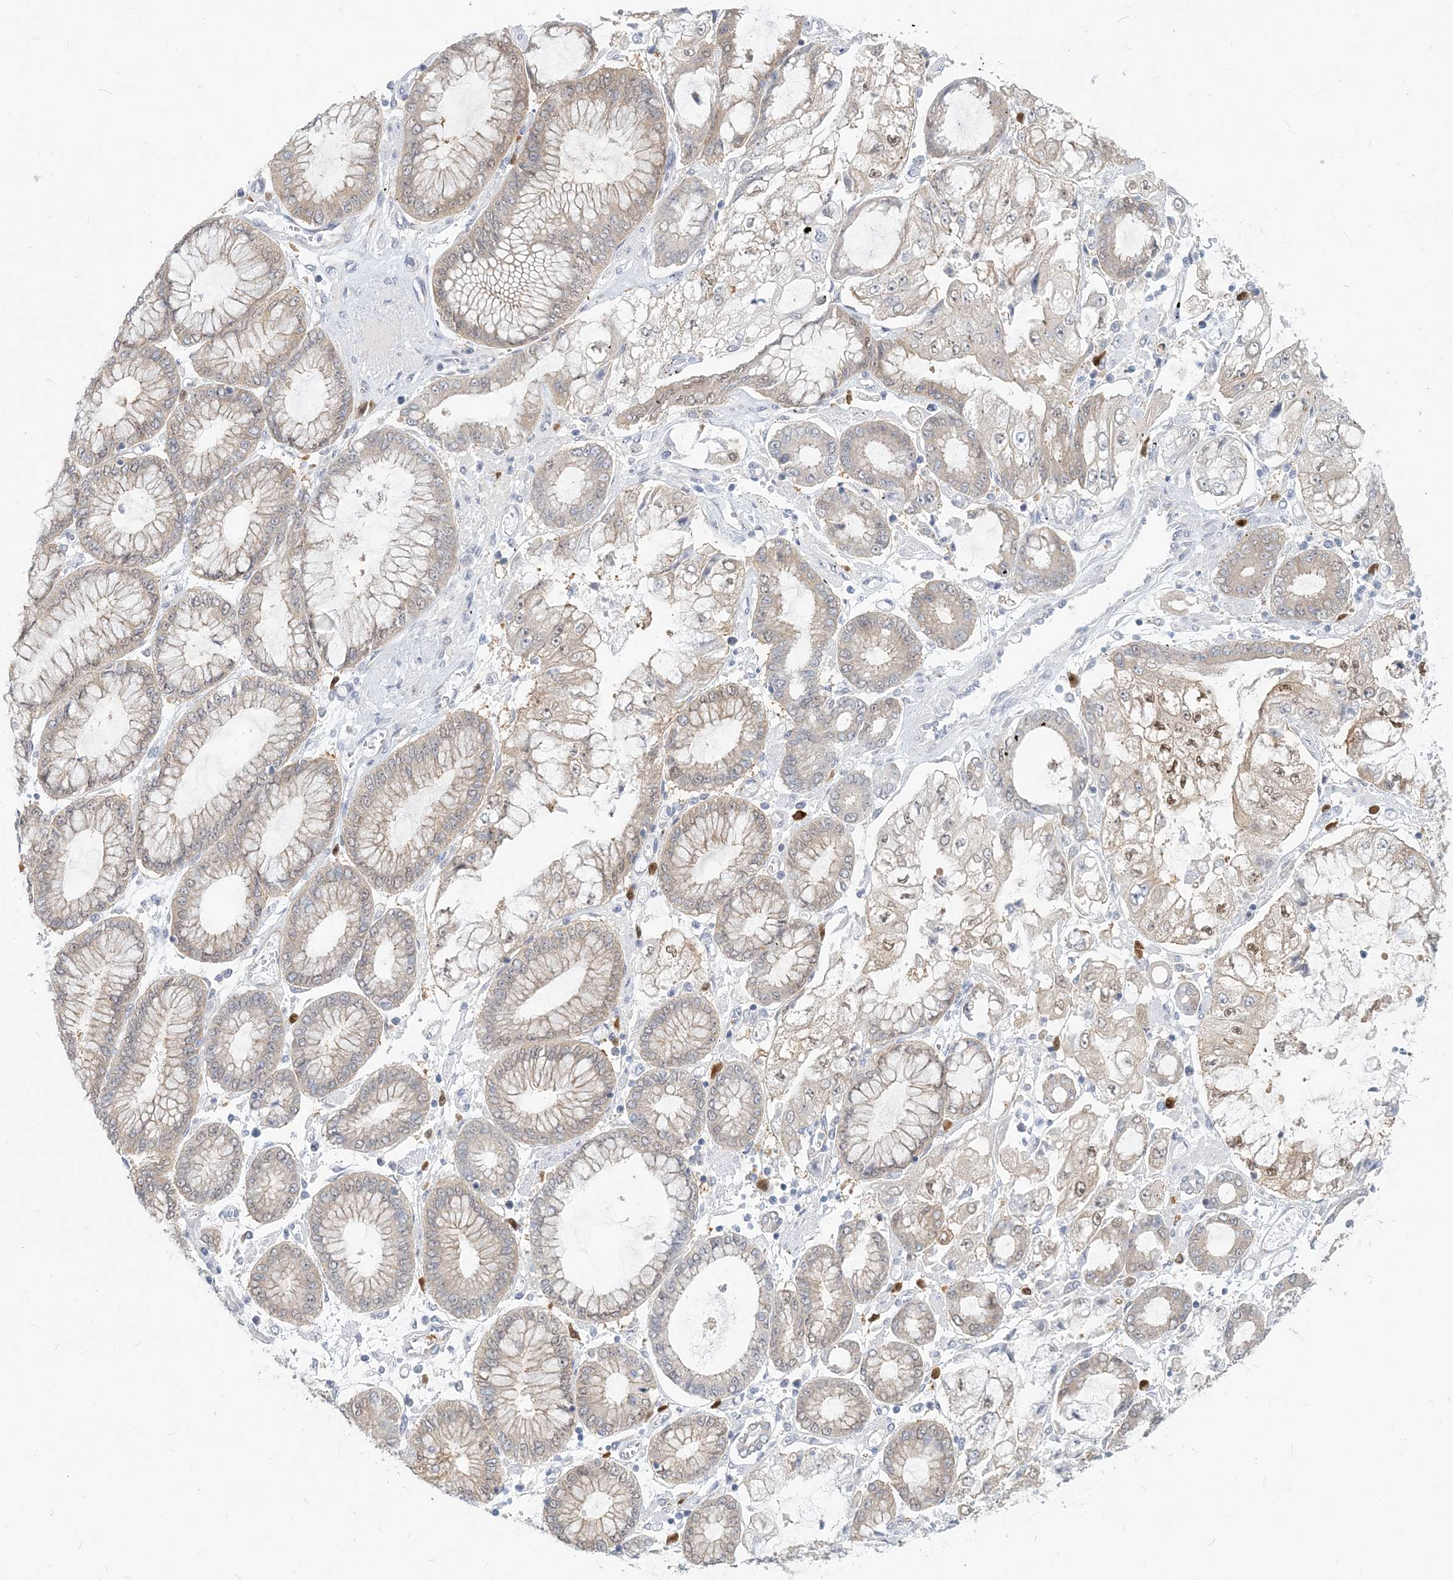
{"staining": {"intensity": "negative", "quantity": "none", "location": "none"}, "tissue": "stomach cancer", "cell_type": "Tumor cells", "image_type": "cancer", "snomed": [{"axis": "morphology", "description": "Adenocarcinoma, NOS"}, {"axis": "topography", "description": "Stomach"}], "caption": "Immunohistochemical staining of stomach cancer (adenocarcinoma) shows no significant staining in tumor cells.", "gene": "GMPPA", "patient": {"sex": "male", "age": 76}}